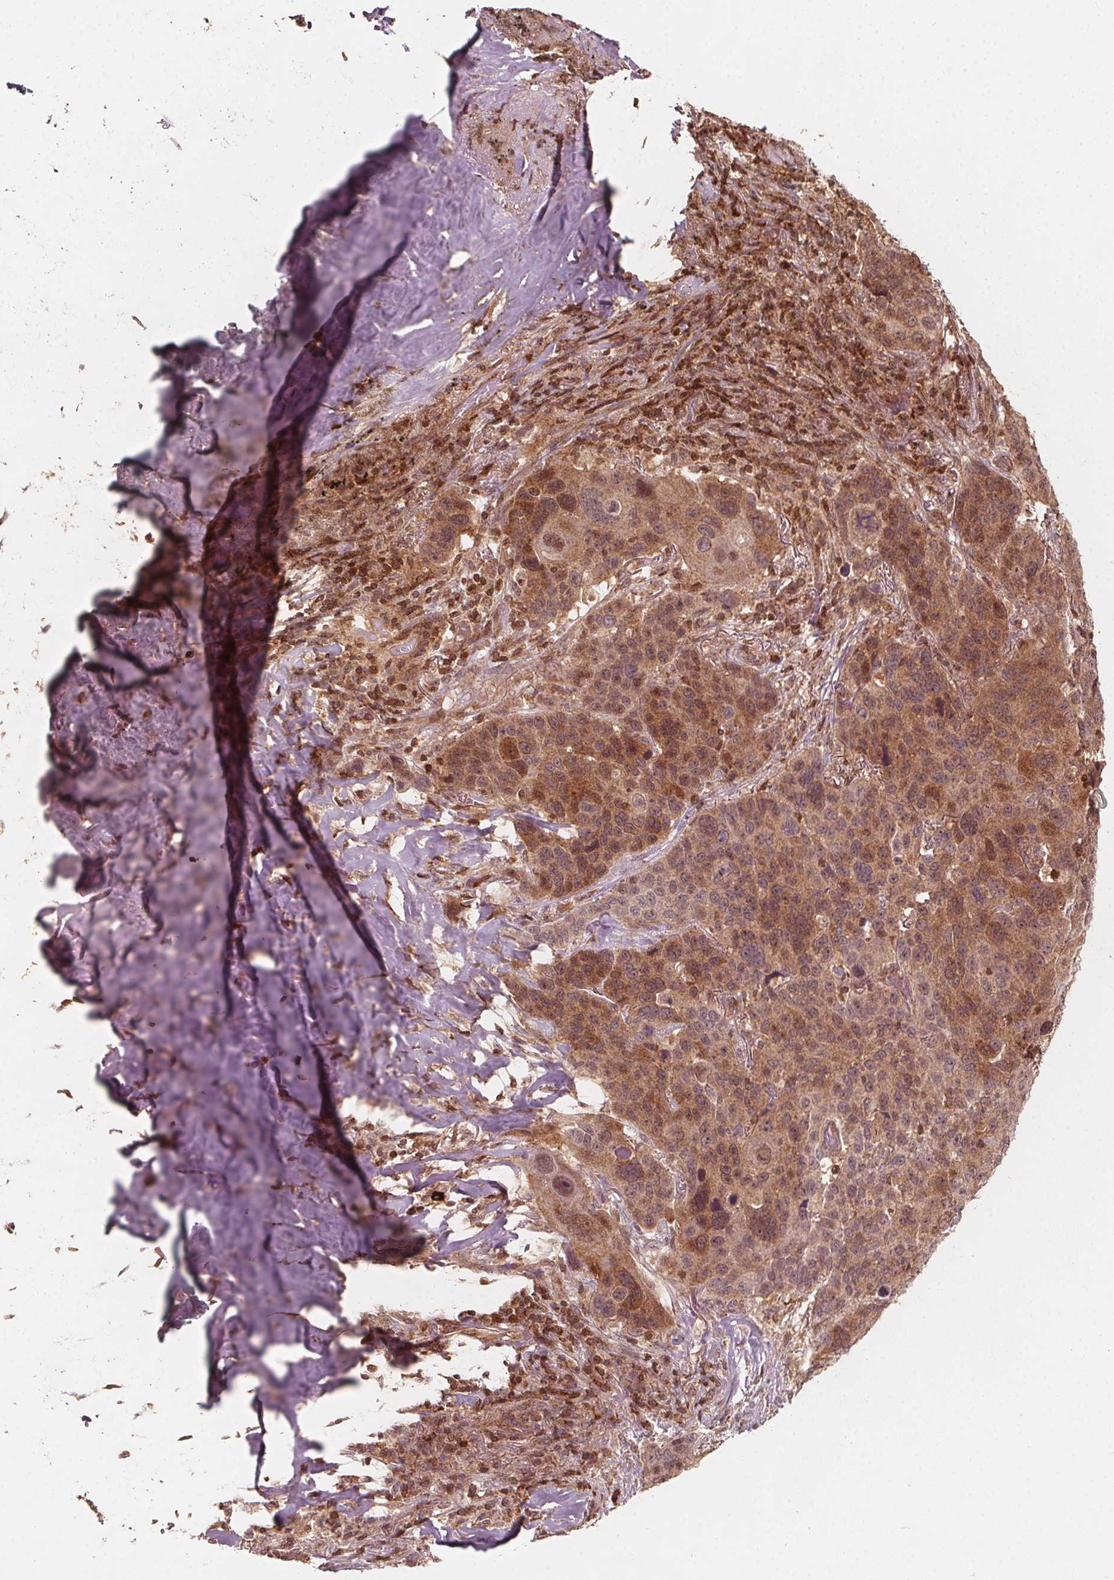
{"staining": {"intensity": "moderate", "quantity": ">75%", "location": "cytoplasmic/membranous"}, "tissue": "lung cancer", "cell_type": "Tumor cells", "image_type": "cancer", "snomed": [{"axis": "morphology", "description": "Squamous cell carcinoma, NOS"}, {"axis": "topography", "description": "Lung"}], "caption": "IHC staining of lung cancer (squamous cell carcinoma), which displays medium levels of moderate cytoplasmic/membranous staining in about >75% of tumor cells indicating moderate cytoplasmic/membranous protein expression. The staining was performed using DAB (brown) for protein detection and nuclei were counterstained in hematoxylin (blue).", "gene": "AIP", "patient": {"sex": "male", "age": 68}}